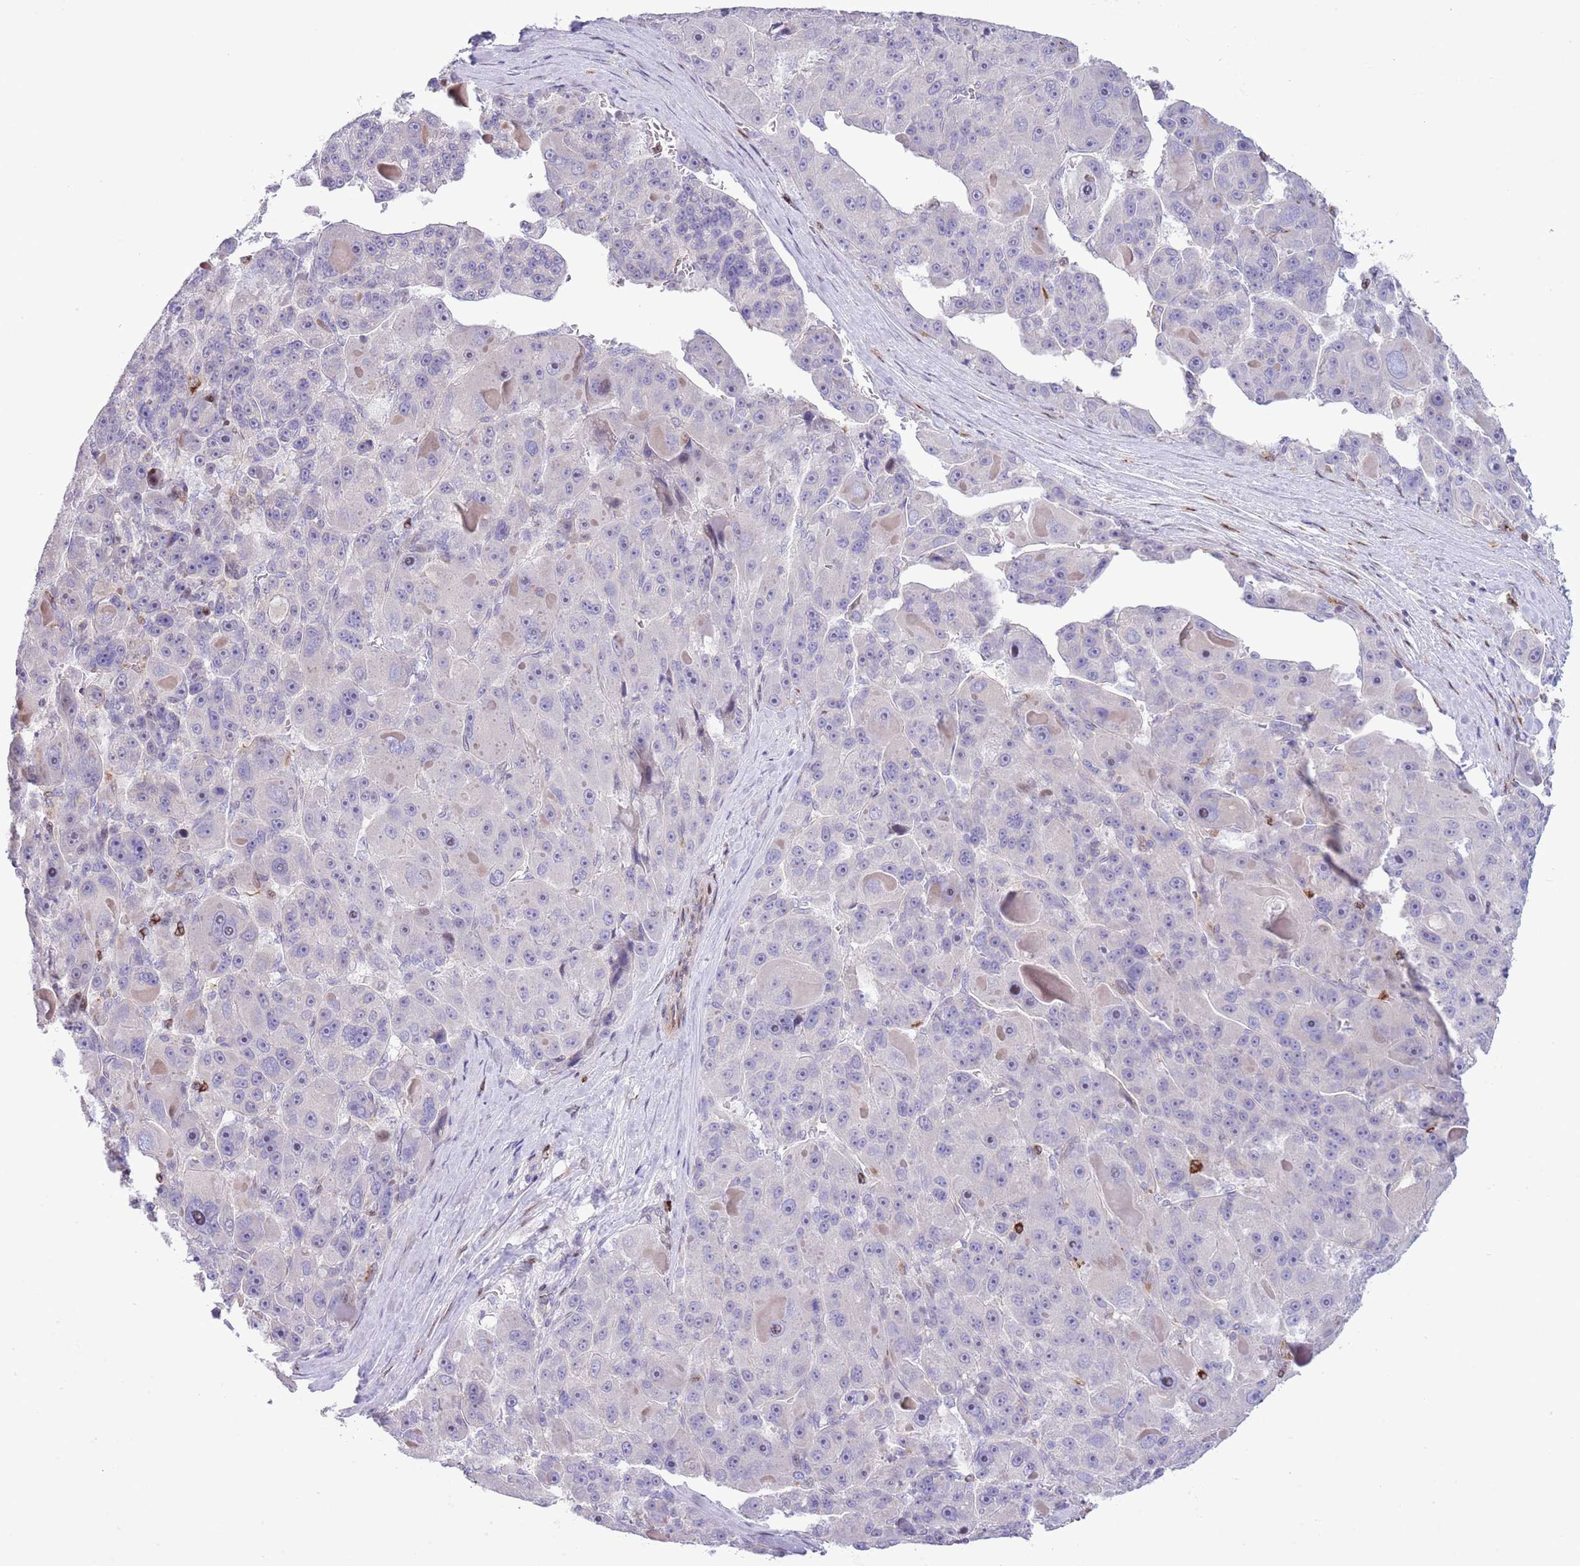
{"staining": {"intensity": "negative", "quantity": "none", "location": "none"}, "tissue": "liver cancer", "cell_type": "Tumor cells", "image_type": "cancer", "snomed": [{"axis": "morphology", "description": "Carcinoma, Hepatocellular, NOS"}, {"axis": "topography", "description": "Liver"}], "caption": "This is an IHC photomicrograph of human liver cancer (hepatocellular carcinoma). There is no positivity in tumor cells.", "gene": "ANO8", "patient": {"sex": "male", "age": 76}}